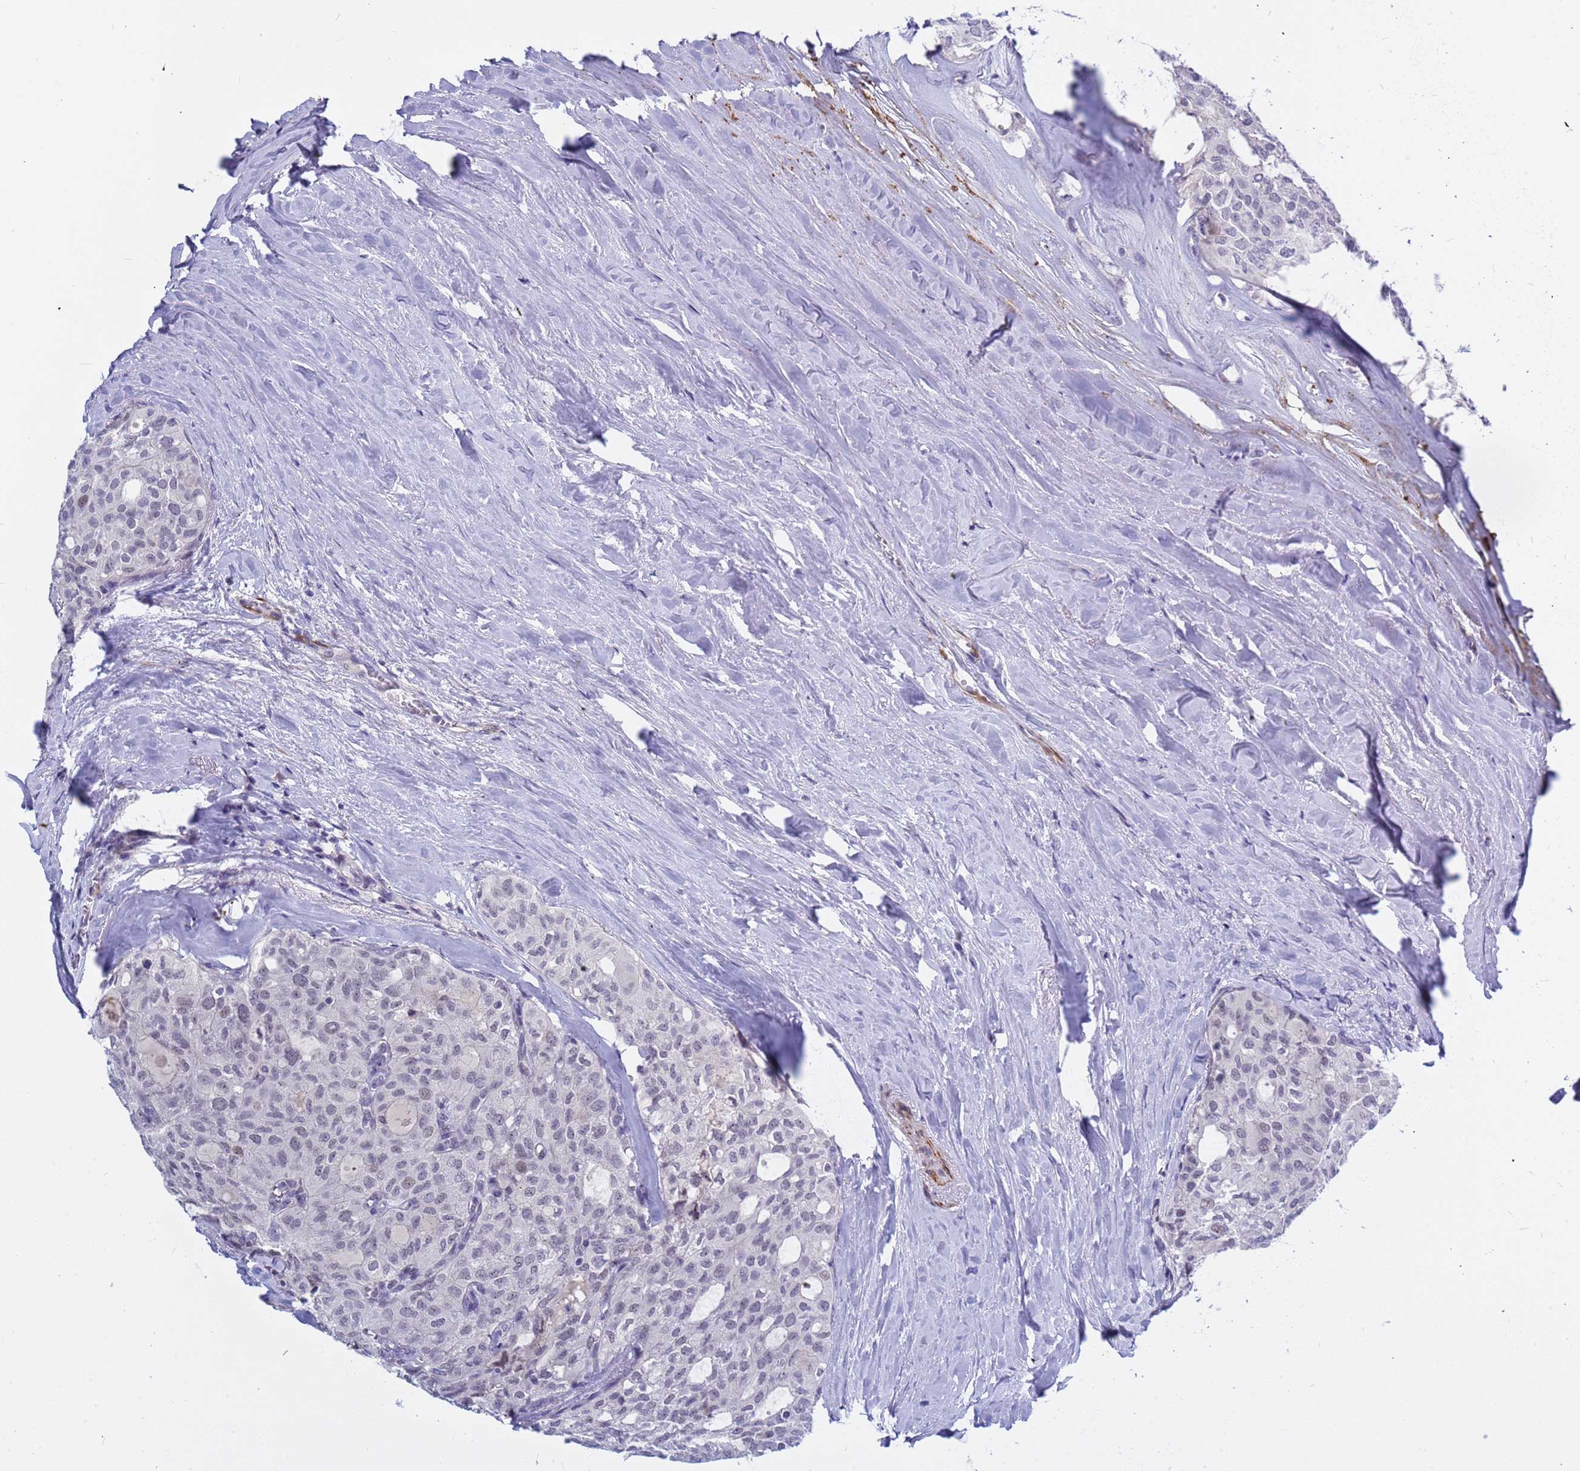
{"staining": {"intensity": "weak", "quantity": "<25%", "location": "nuclear"}, "tissue": "thyroid cancer", "cell_type": "Tumor cells", "image_type": "cancer", "snomed": [{"axis": "morphology", "description": "Follicular adenoma carcinoma, NOS"}, {"axis": "topography", "description": "Thyroid gland"}], "caption": "This is an immunohistochemistry (IHC) image of human follicular adenoma carcinoma (thyroid). There is no positivity in tumor cells.", "gene": "CXorf65", "patient": {"sex": "male", "age": 75}}